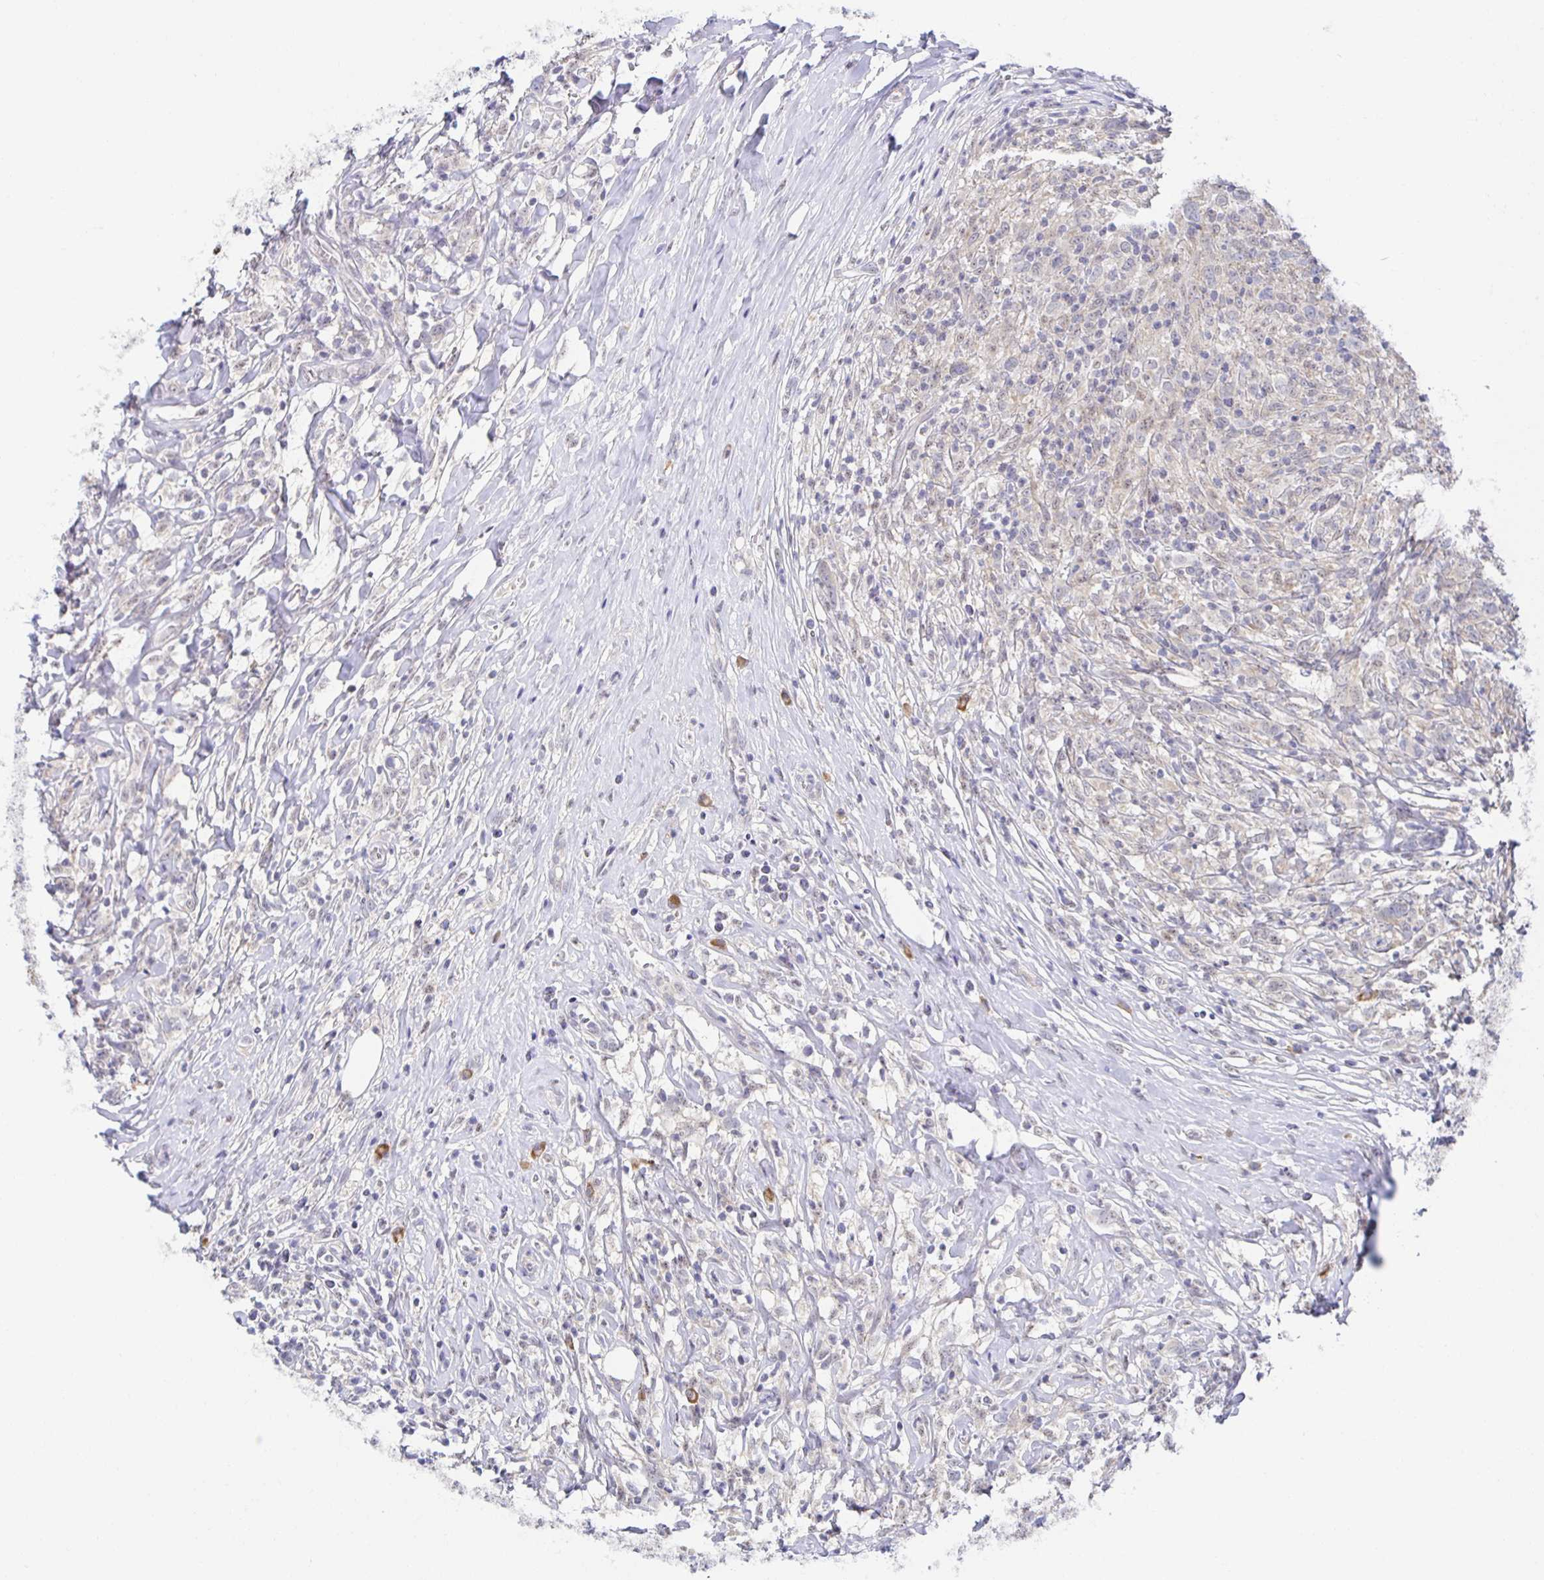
{"staining": {"intensity": "negative", "quantity": "none", "location": "none"}, "tissue": "lymphoma", "cell_type": "Tumor cells", "image_type": "cancer", "snomed": [{"axis": "morphology", "description": "Hodgkin's disease, NOS"}, {"axis": "topography", "description": "No Tissue"}], "caption": "A photomicrograph of human lymphoma is negative for staining in tumor cells.", "gene": "BAD", "patient": {"sex": "female", "age": 21}}